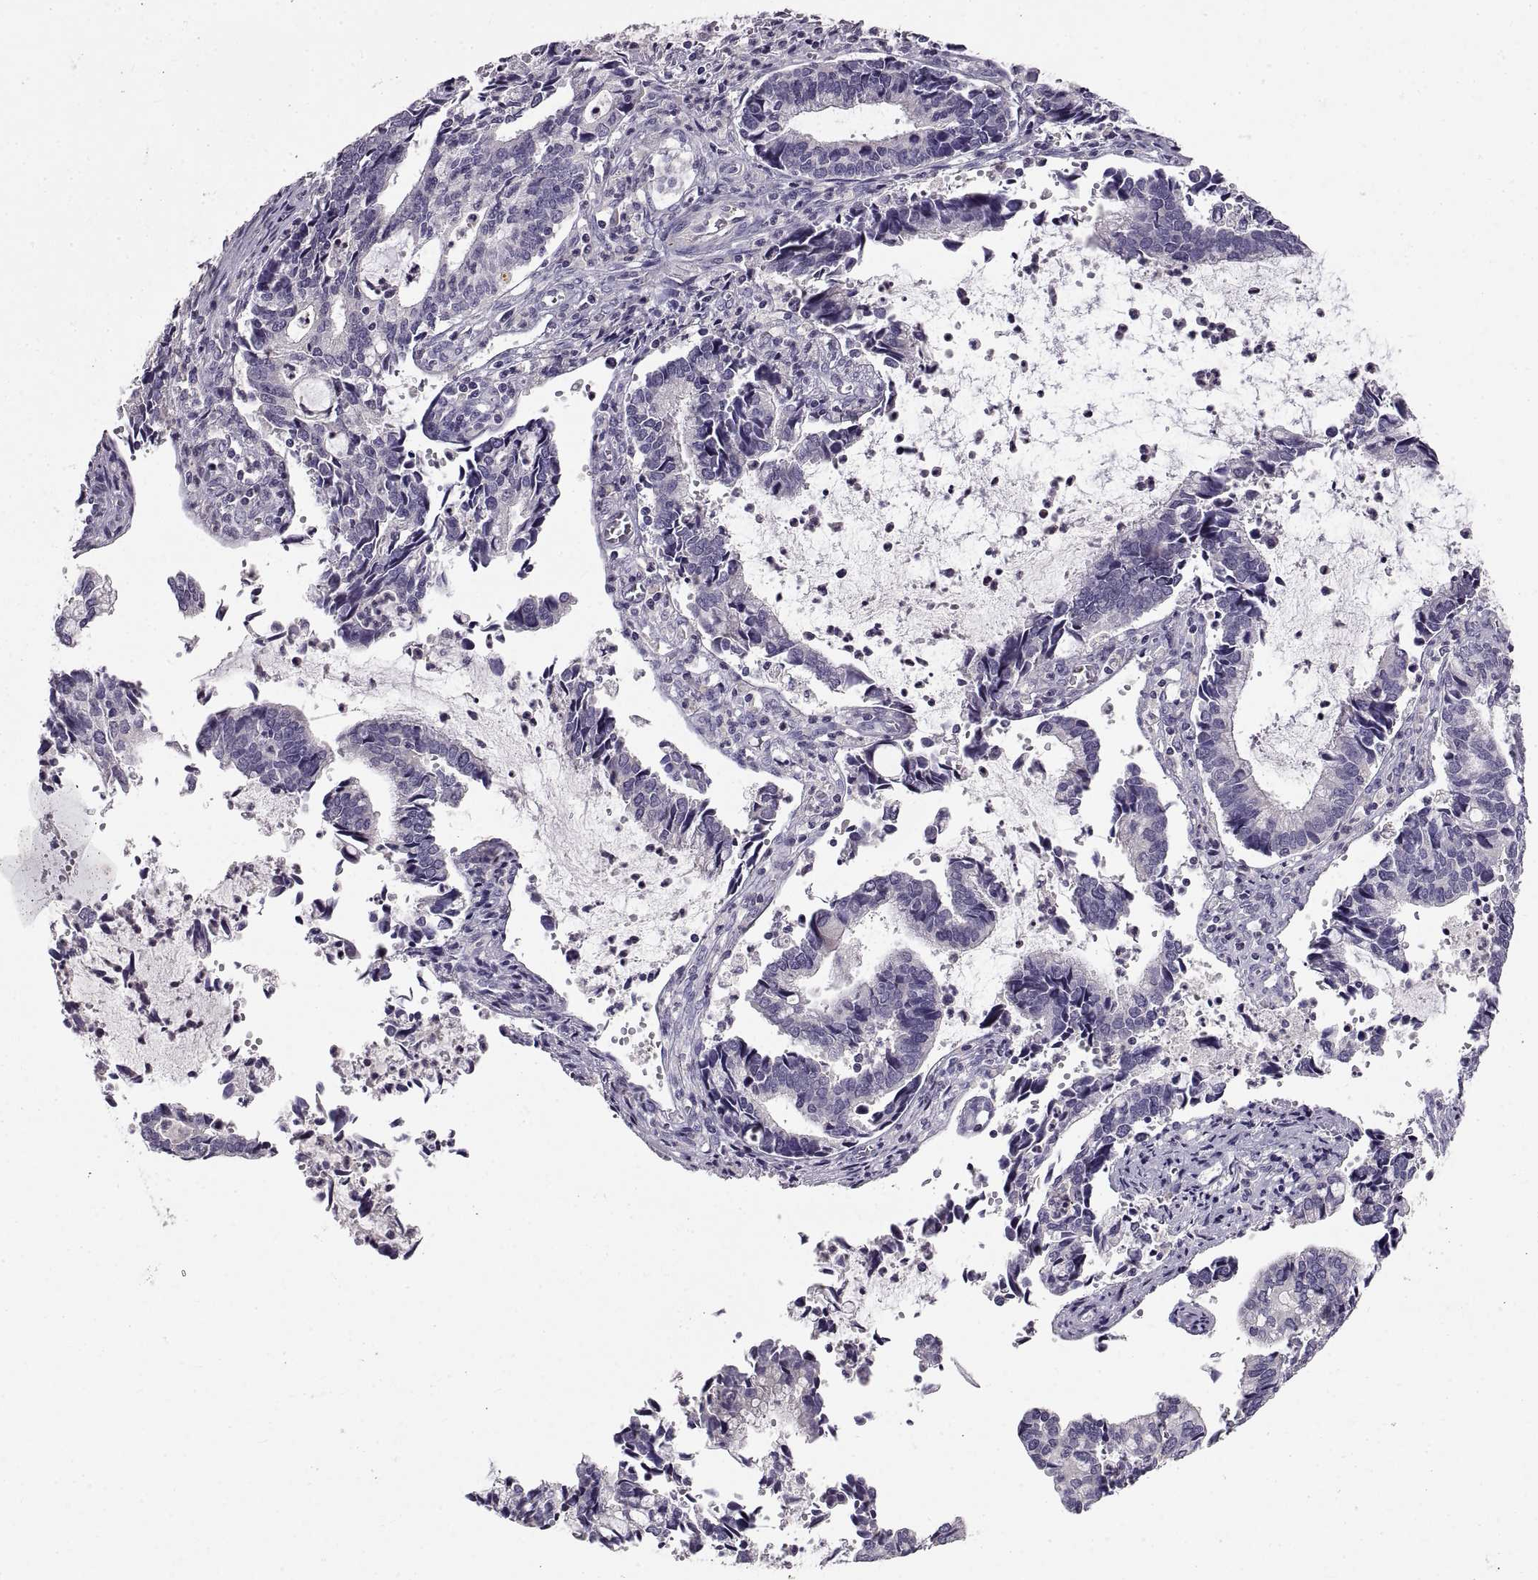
{"staining": {"intensity": "negative", "quantity": "none", "location": "none"}, "tissue": "cervical cancer", "cell_type": "Tumor cells", "image_type": "cancer", "snomed": [{"axis": "morphology", "description": "Adenocarcinoma, NOS"}, {"axis": "topography", "description": "Cervix"}], "caption": "This is a histopathology image of immunohistochemistry (IHC) staining of cervical cancer, which shows no expression in tumor cells.", "gene": "ADAM32", "patient": {"sex": "female", "age": 42}}